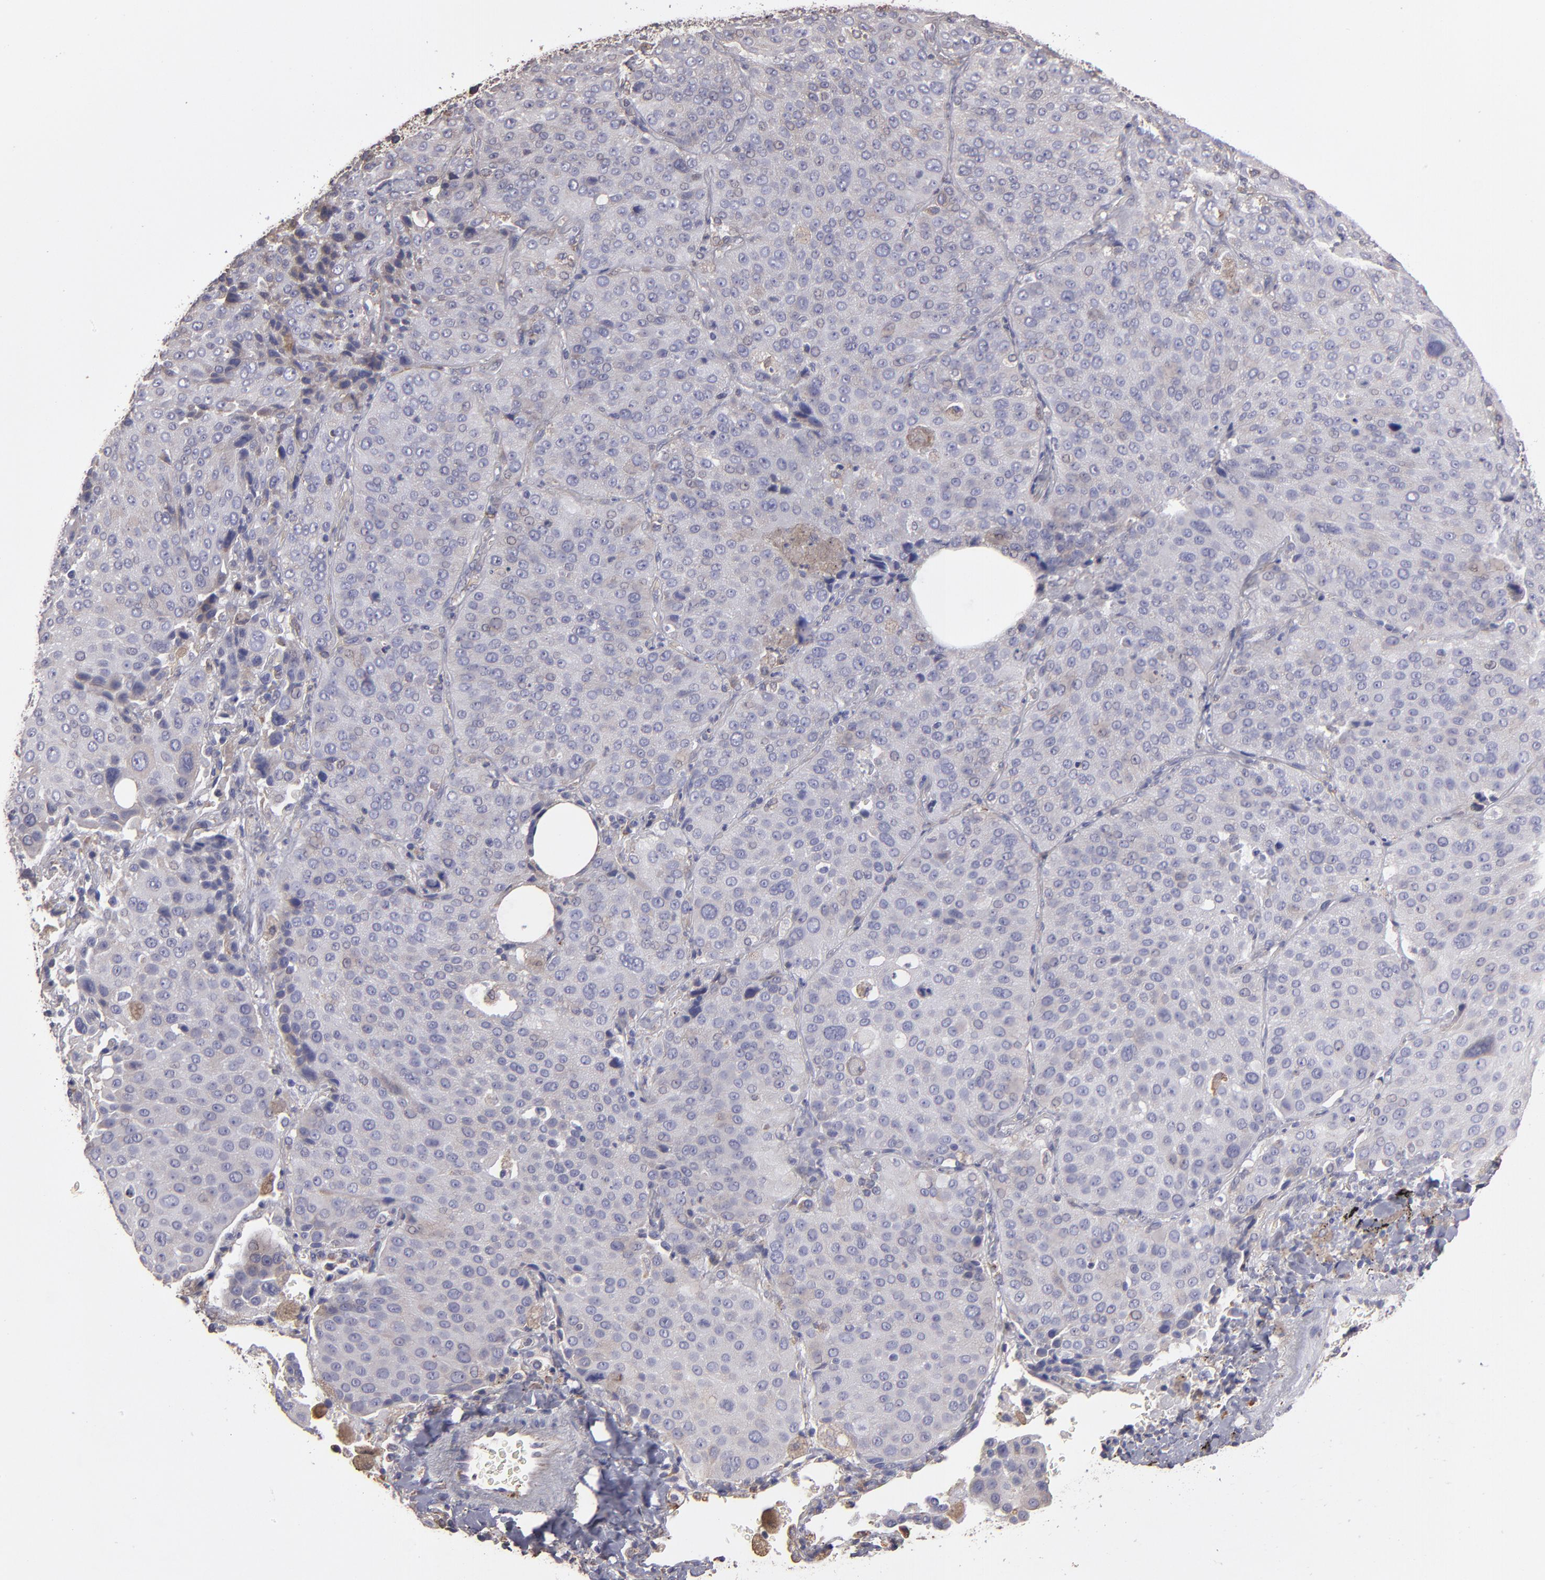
{"staining": {"intensity": "weak", "quantity": "<25%", "location": "cytoplasmic/membranous"}, "tissue": "lung cancer", "cell_type": "Tumor cells", "image_type": "cancer", "snomed": [{"axis": "morphology", "description": "Squamous cell carcinoma, NOS"}, {"axis": "topography", "description": "Lung"}], "caption": "Immunohistochemistry (IHC) photomicrograph of human squamous cell carcinoma (lung) stained for a protein (brown), which exhibits no staining in tumor cells. Brightfield microscopy of IHC stained with DAB (3,3'-diaminobenzidine) (brown) and hematoxylin (blue), captured at high magnification.", "gene": "CALR", "patient": {"sex": "male", "age": 54}}